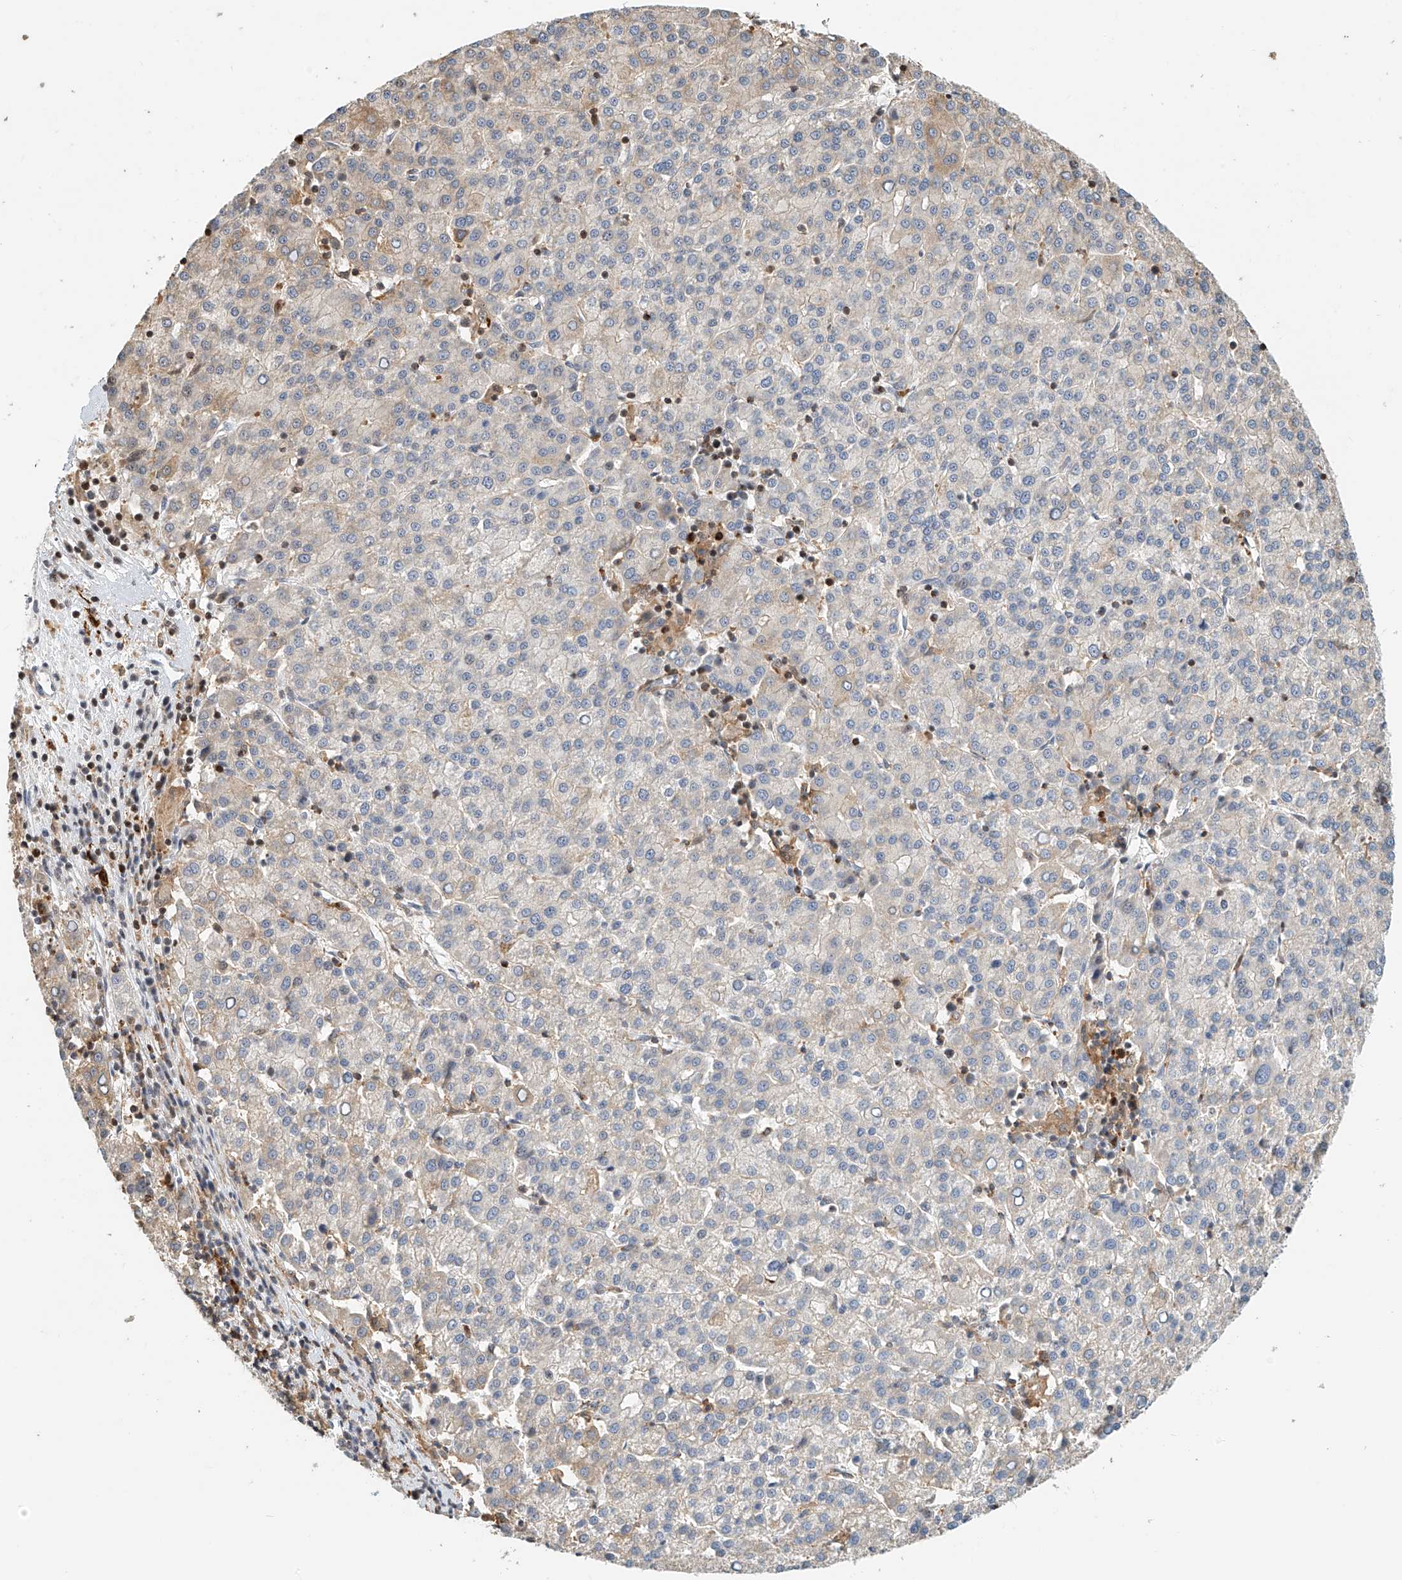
{"staining": {"intensity": "weak", "quantity": "<25%", "location": "cytoplasmic/membranous"}, "tissue": "liver cancer", "cell_type": "Tumor cells", "image_type": "cancer", "snomed": [{"axis": "morphology", "description": "Carcinoma, Hepatocellular, NOS"}, {"axis": "topography", "description": "Liver"}], "caption": "Protein analysis of liver cancer exhibits no significant staining in tumor cells.", "gene": "MICAL1", "patient": {"sex": "female", "age": 58}}